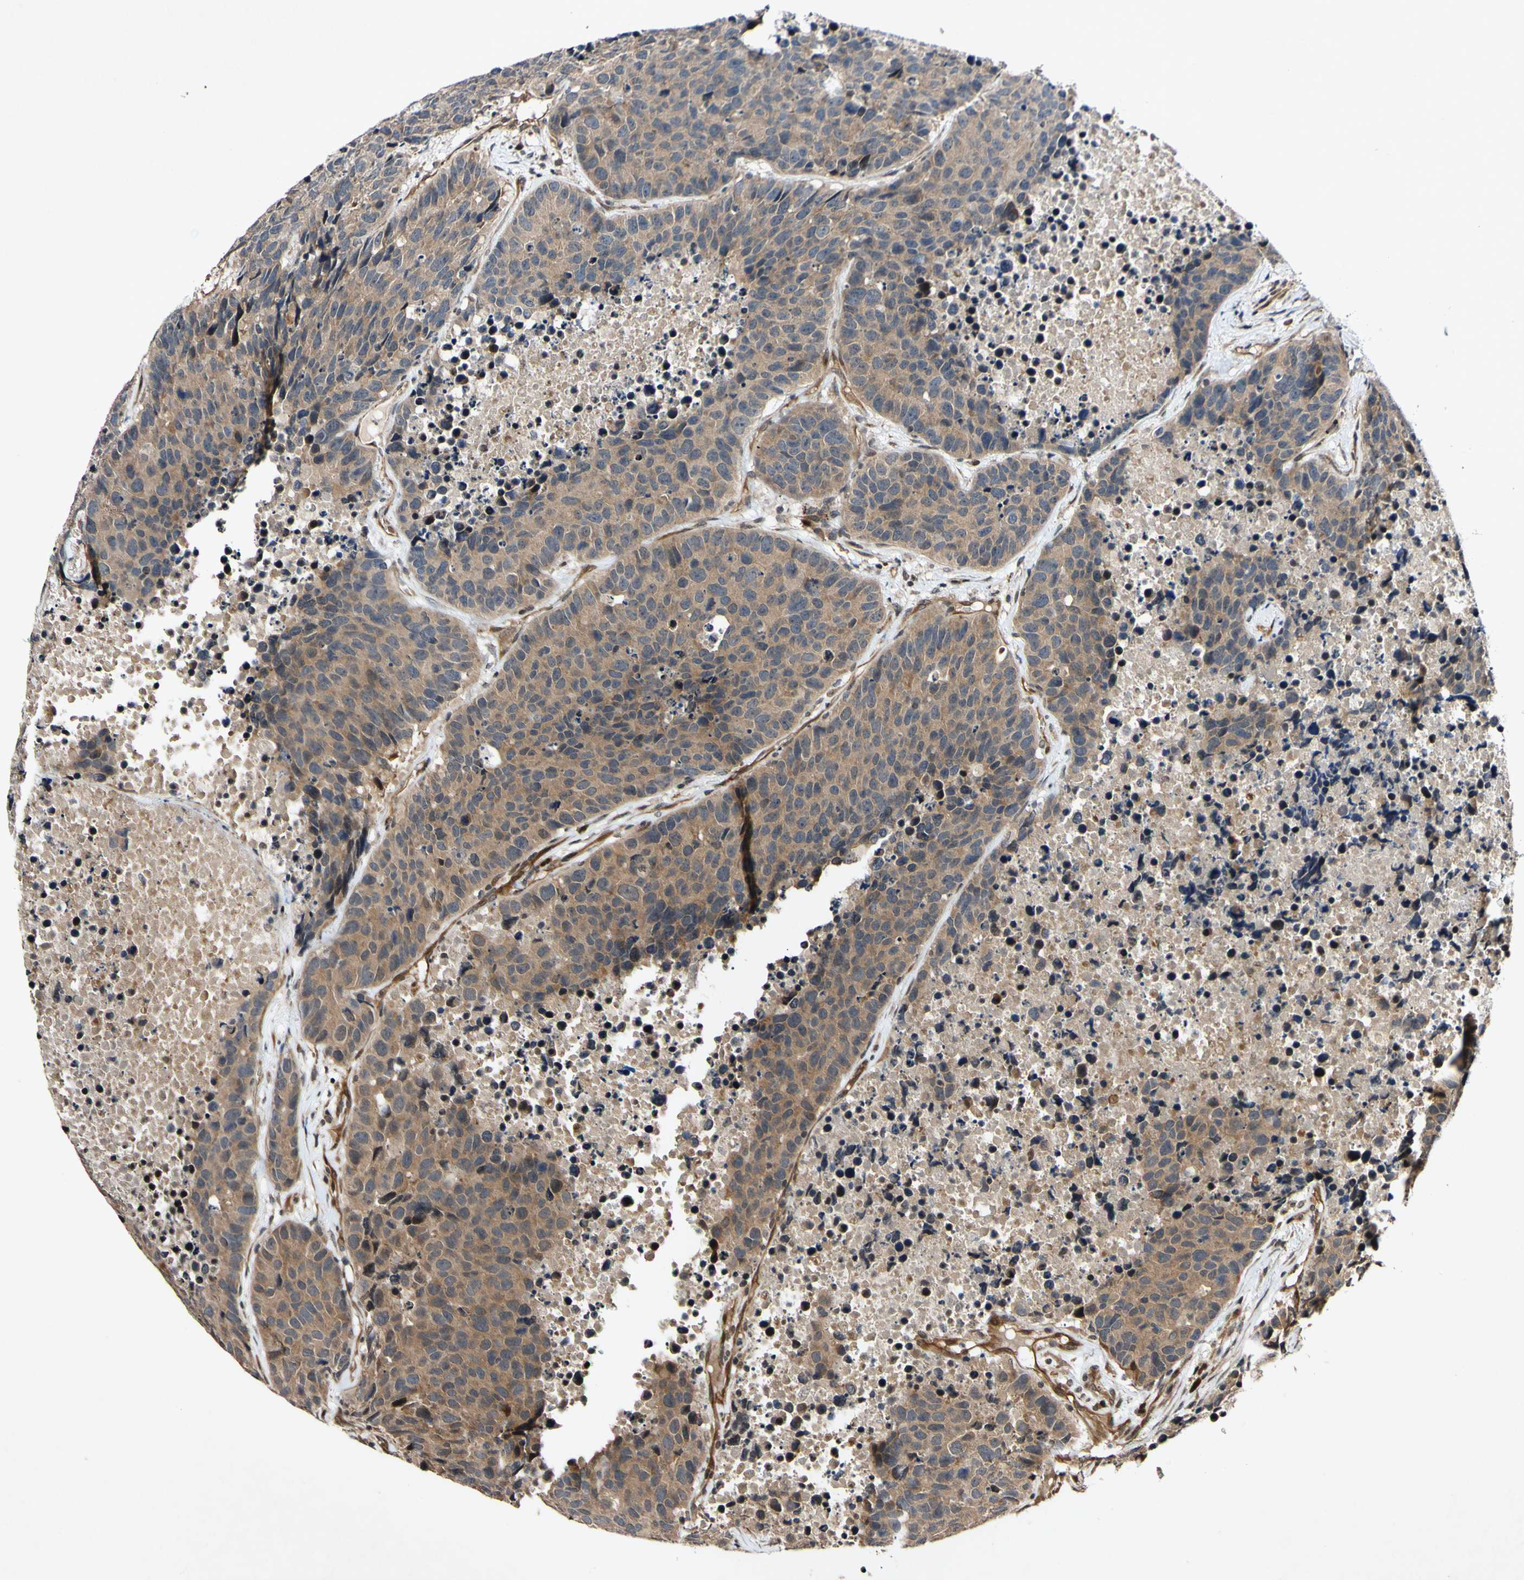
{"staining": {"intensity": "moderate", "quantity": ">75%", "location": "cytoplasmic/membranous"}, "tissue": "carcinoid", "cell_type": "Tumor cells", "image_type": "cancer", "snomed": [{"axis": "morphology", "description": "Carcinoid, malignant, NOS"}, {"axis": "topography", "description": "Lung"}], "caption": "Brown immunohistochemical staining in human malignant carcinoid reveals moderate cytoplasmic/membranous expression in about >75% of tumor cells.", "gene": "CSNK1E", "patient": {"sex": "male", "age": 60}}